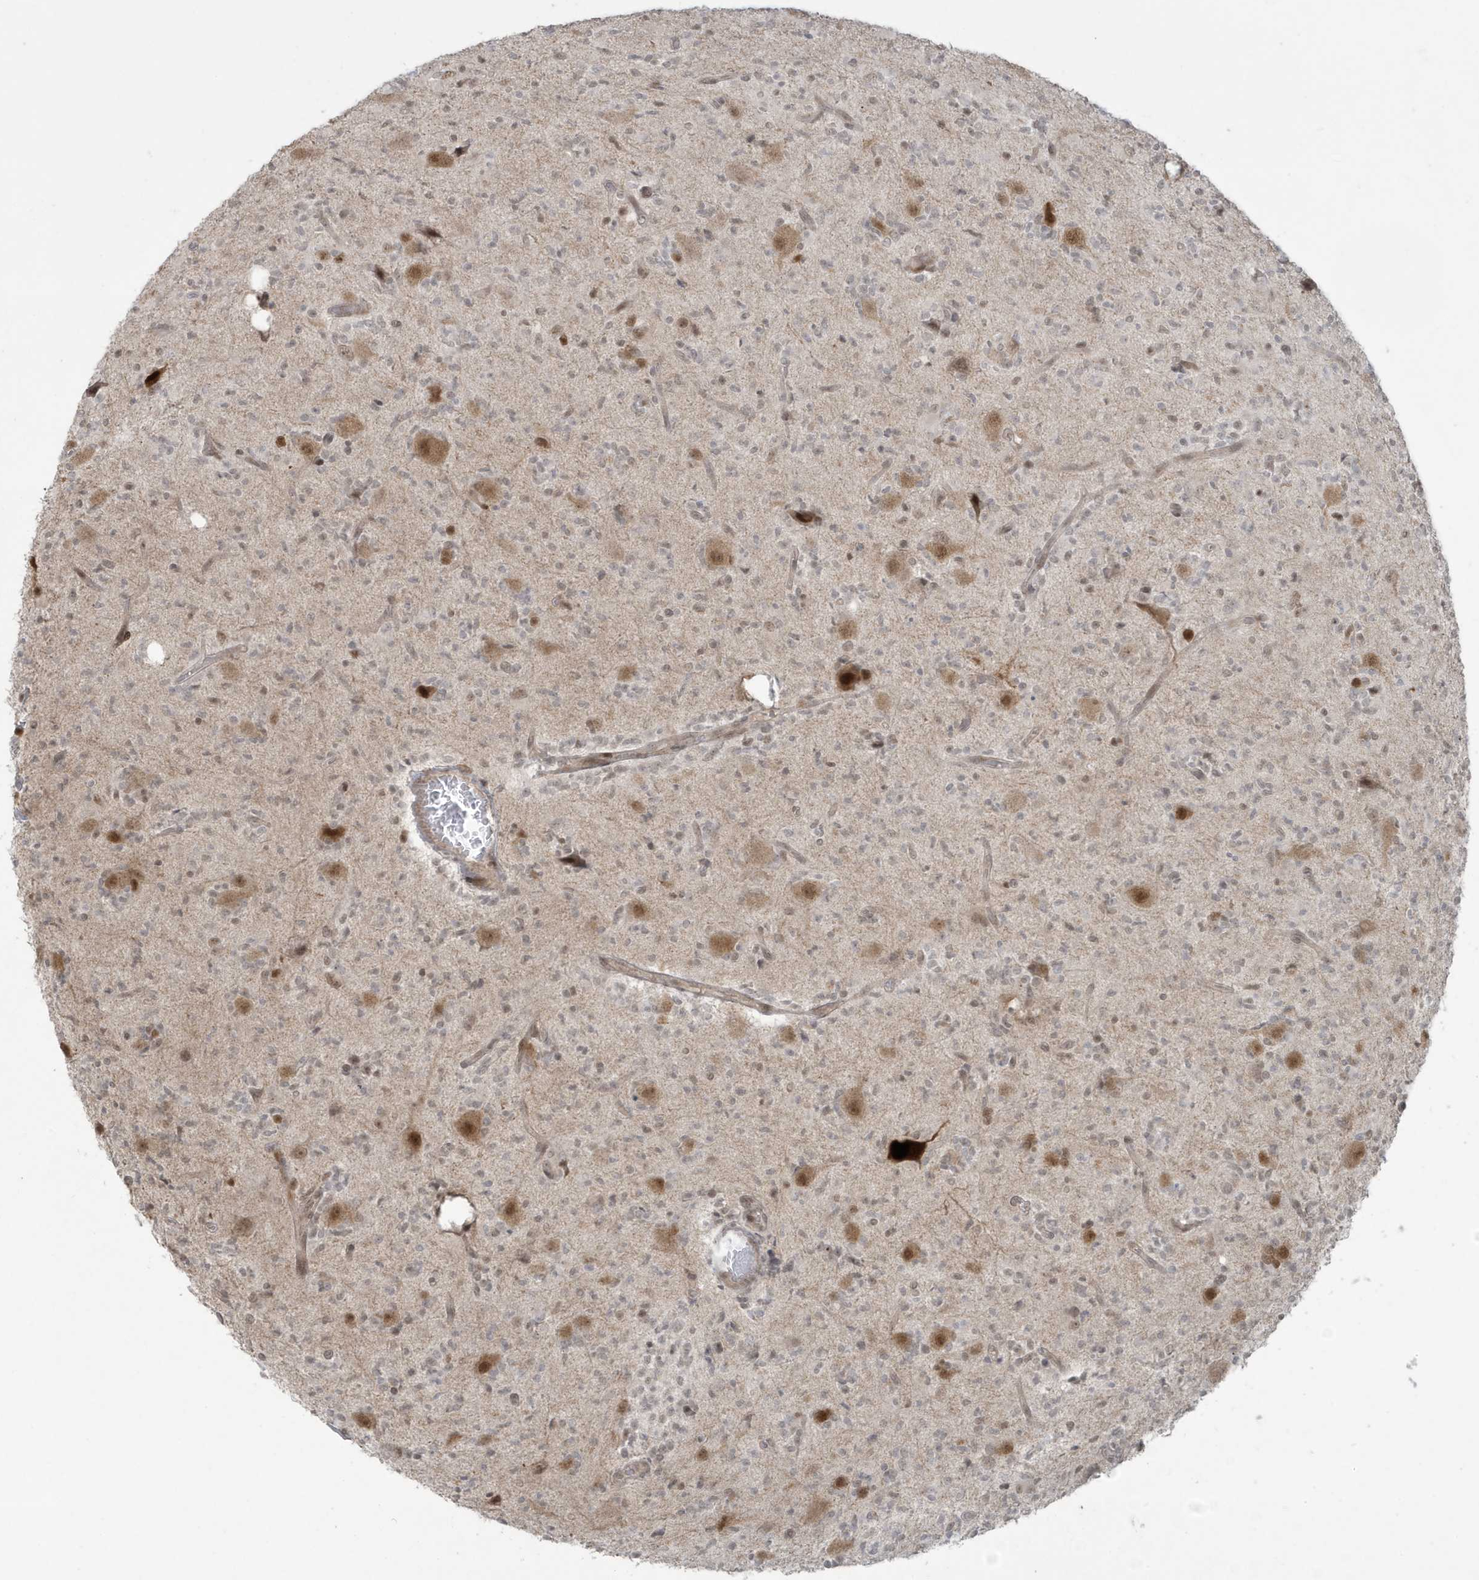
{"staining": {"intensity": "moderate", "quantity": "<25%", "location": "cytoplasmic/membranous,nuclear"}, "tissue": "glioma", "cell_type": "Tumor cells", "image_type": "cancer", "snomed": [{"axis": "morphology", "description": "Glioma, malignant, High grade"}, {"axis": "topography", "description": "Brain"}], "caption": "Moderate cytoplasmic/membranous and nuclear expression is present in approximately <25% of tumor cells in malignant glioma (high-grade).", "gene": "C1orf52", "patient": {"sex": "male", "age": 34}}